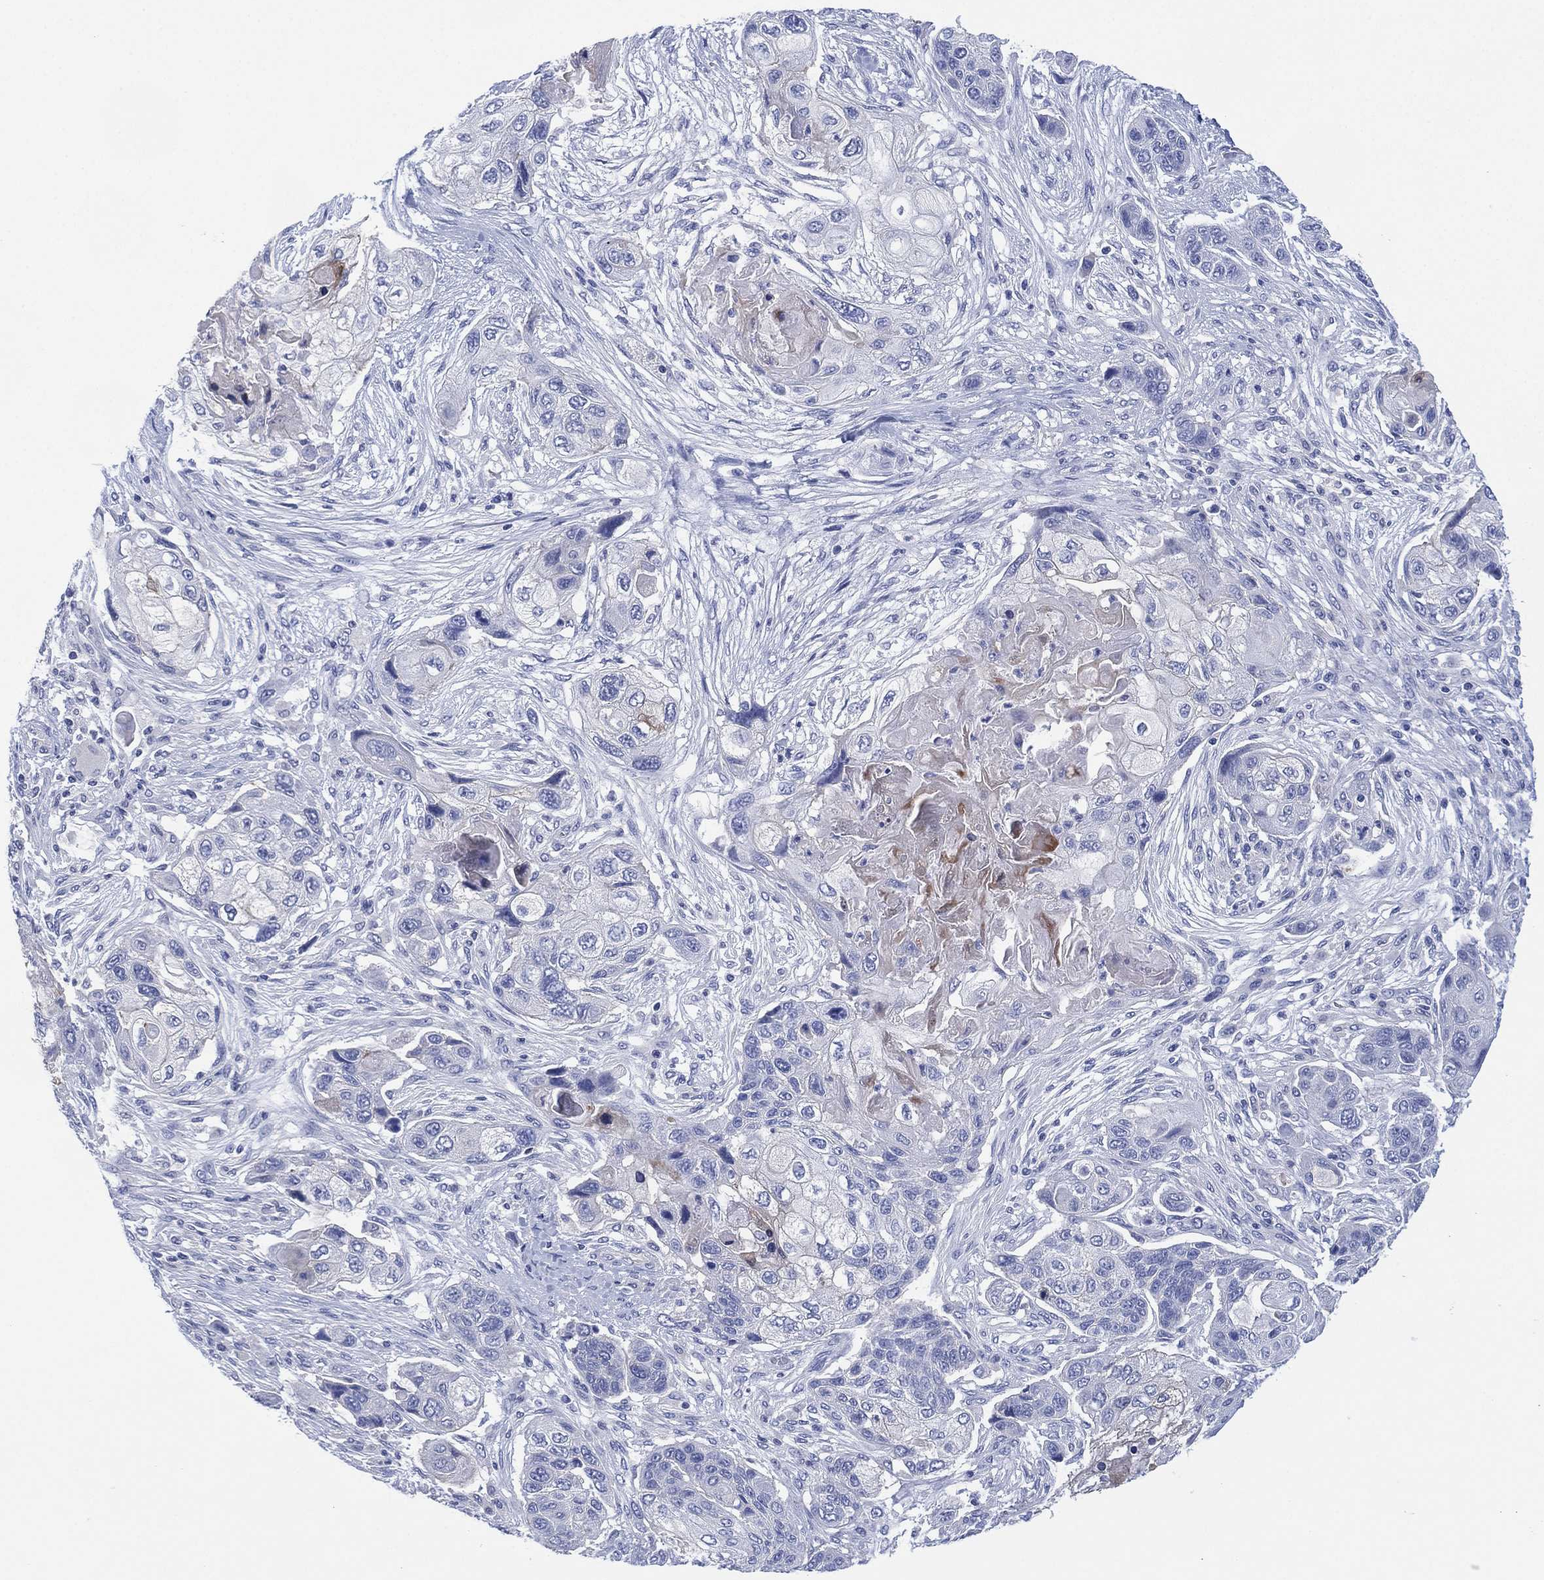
{"staining": {"intensity": "negative", "quantity": "none", "location": "none"}, "tissue": "lung cancer", "cell_type": "Tumor cells", "image_type": "cancer", "snomed": [{"axis": "morphology", "description": "Squamous cell carcinoma, NOS"}, {"axis": "topography", "description": "Lung"}], "caption": "Immunohistochemistry (IHC) photomicrograph of neoplastic tissue: human lung squamous cell carcinoma stained with DAB (3,3'-diaminobenzidine) reveals no significant protein staining in tumor cells. The staining was performed using DAB (3,3'-diaminobenzidine) to visualize the protein expression in brown, while the nuclei were stained in blue with hematoxylin (Magnification: 20x).", "gene": "CHRNA3", "patient": {"sex": "male", "age": 69}}